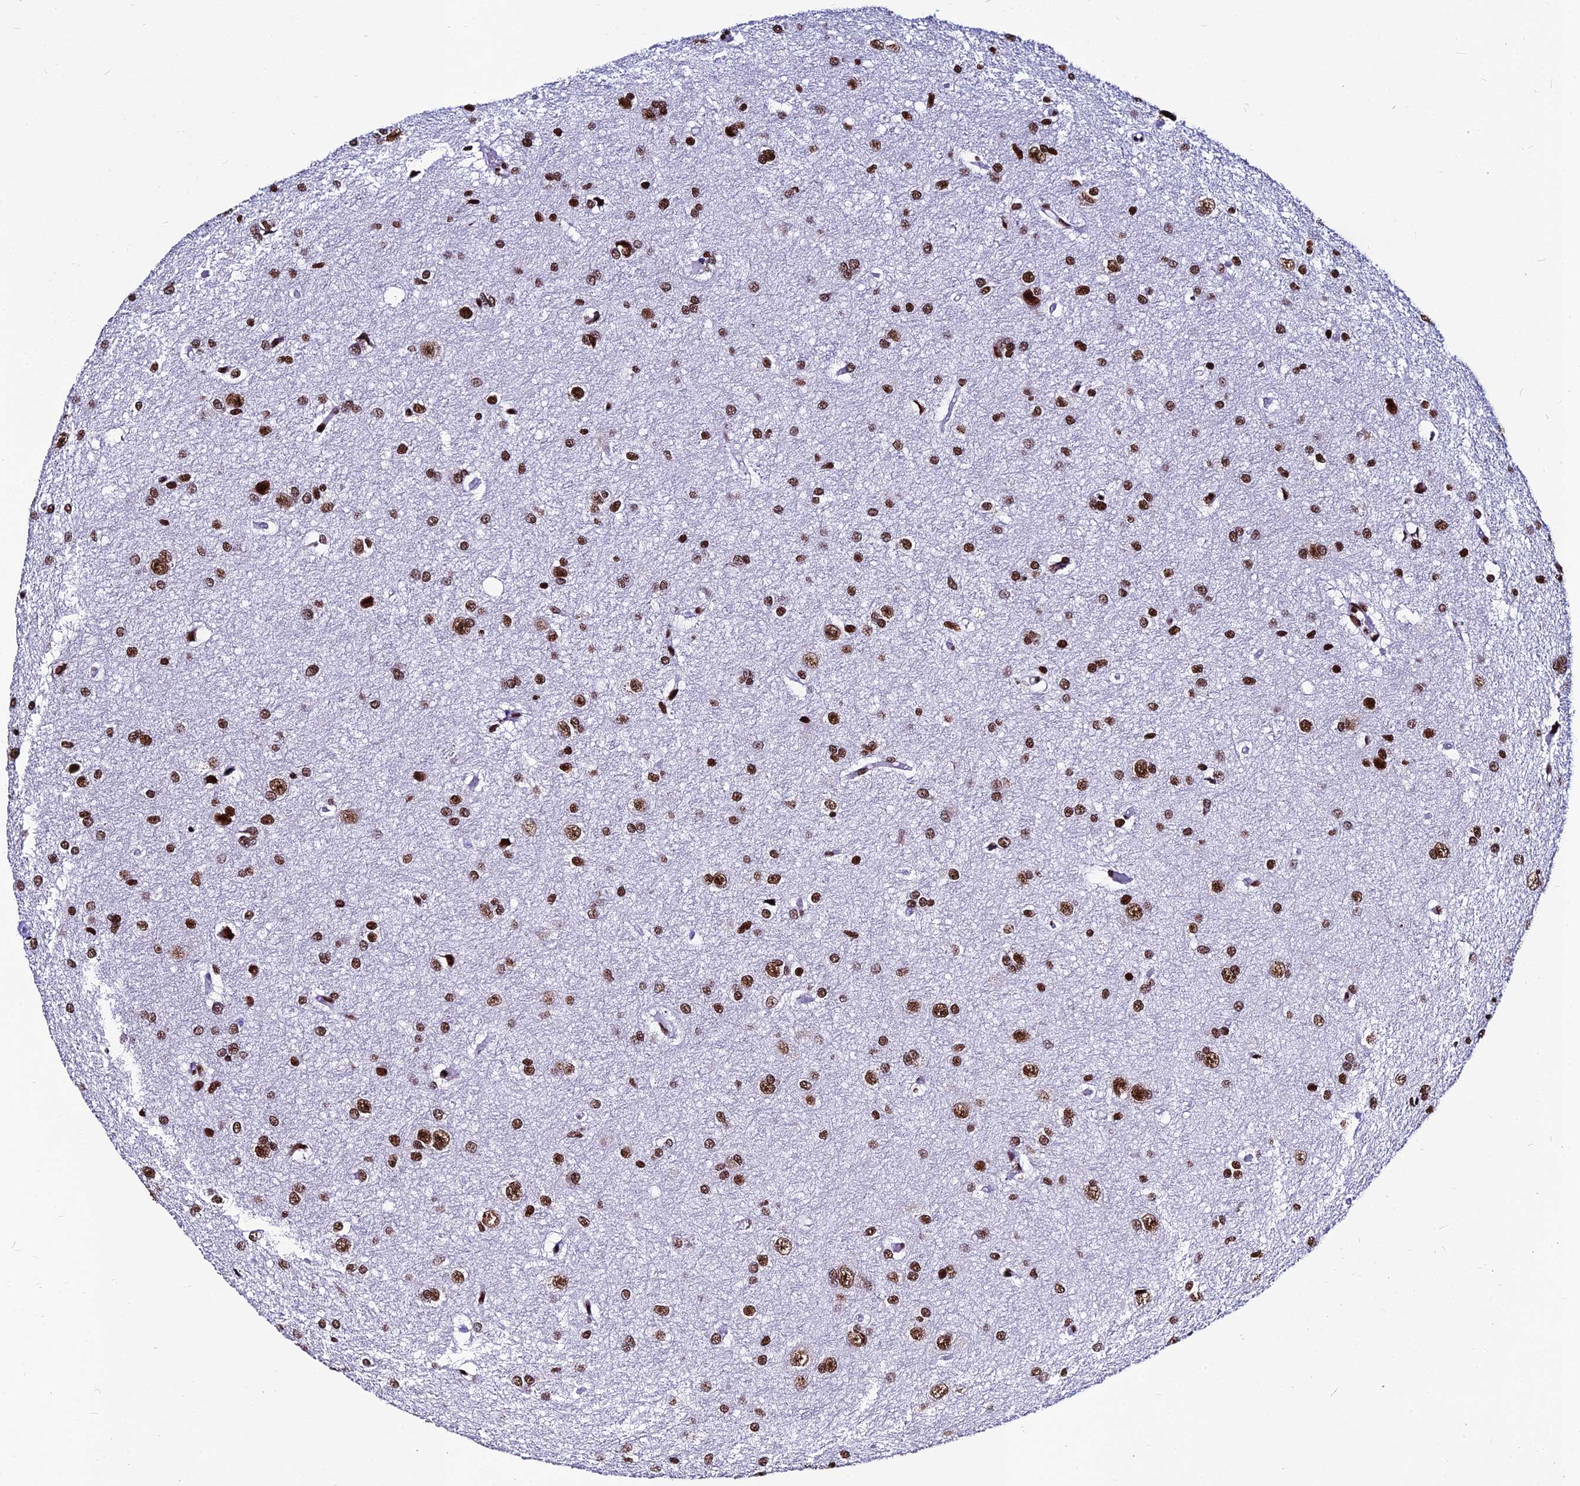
{"staining": {"intensity": "strong", "quantity": ">75%", "location": "nuclear"}, "tissue": "glioma", "cell_type": "Tumor cells", "image_type": "cancer", "snomed": [{"axis": "morphology", "description": "Glioma, malignant, High grade"}, {"axis": "topography", "description": "Brain"}], "caption": "This is an image of immunohistochemistry (IHC) staining of glioma, which shows strong staining in the nuclear of tumor cells.", "gene": "HNRNPH1", "patient": {"sex": "female", "age": 50}}